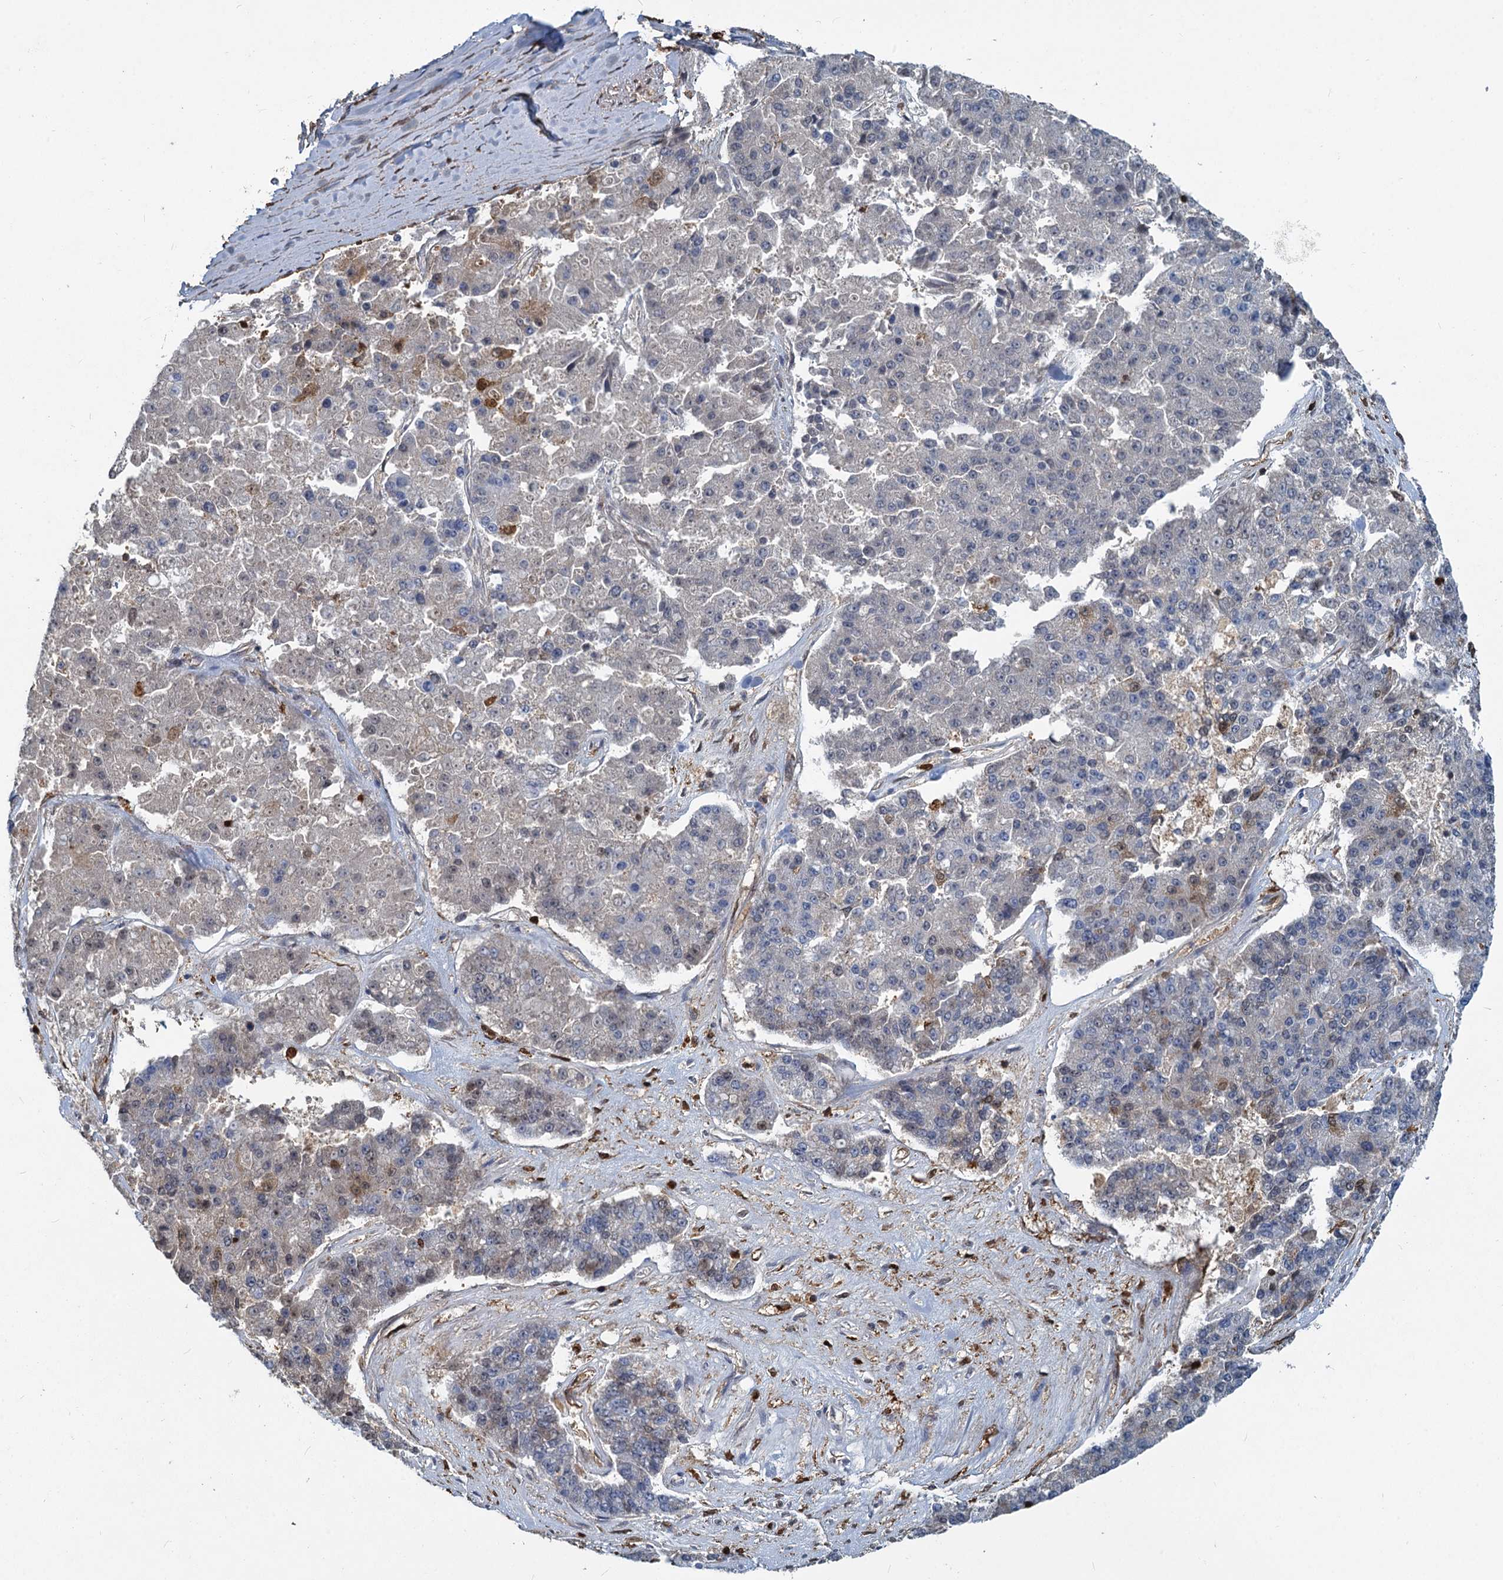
{"staining": {"intensity": "negative", "quantity": "none", "location": "none"}, "tissue": "pancreatic cancer", "cell_type": "Tumor cells", "image_type": "cancer", "snomed": [{"axis": "morphology", "description": "Adenocarcinoma, NOS"}, {"axis": "topography", "description": "Pancreas"}], "caption": "A micrograph of human adenocarcinoma (pancreatic) is negative for staining in tumor cells.", "gene": "S100A6", "patient": {"sex": "male", "age": 50}}